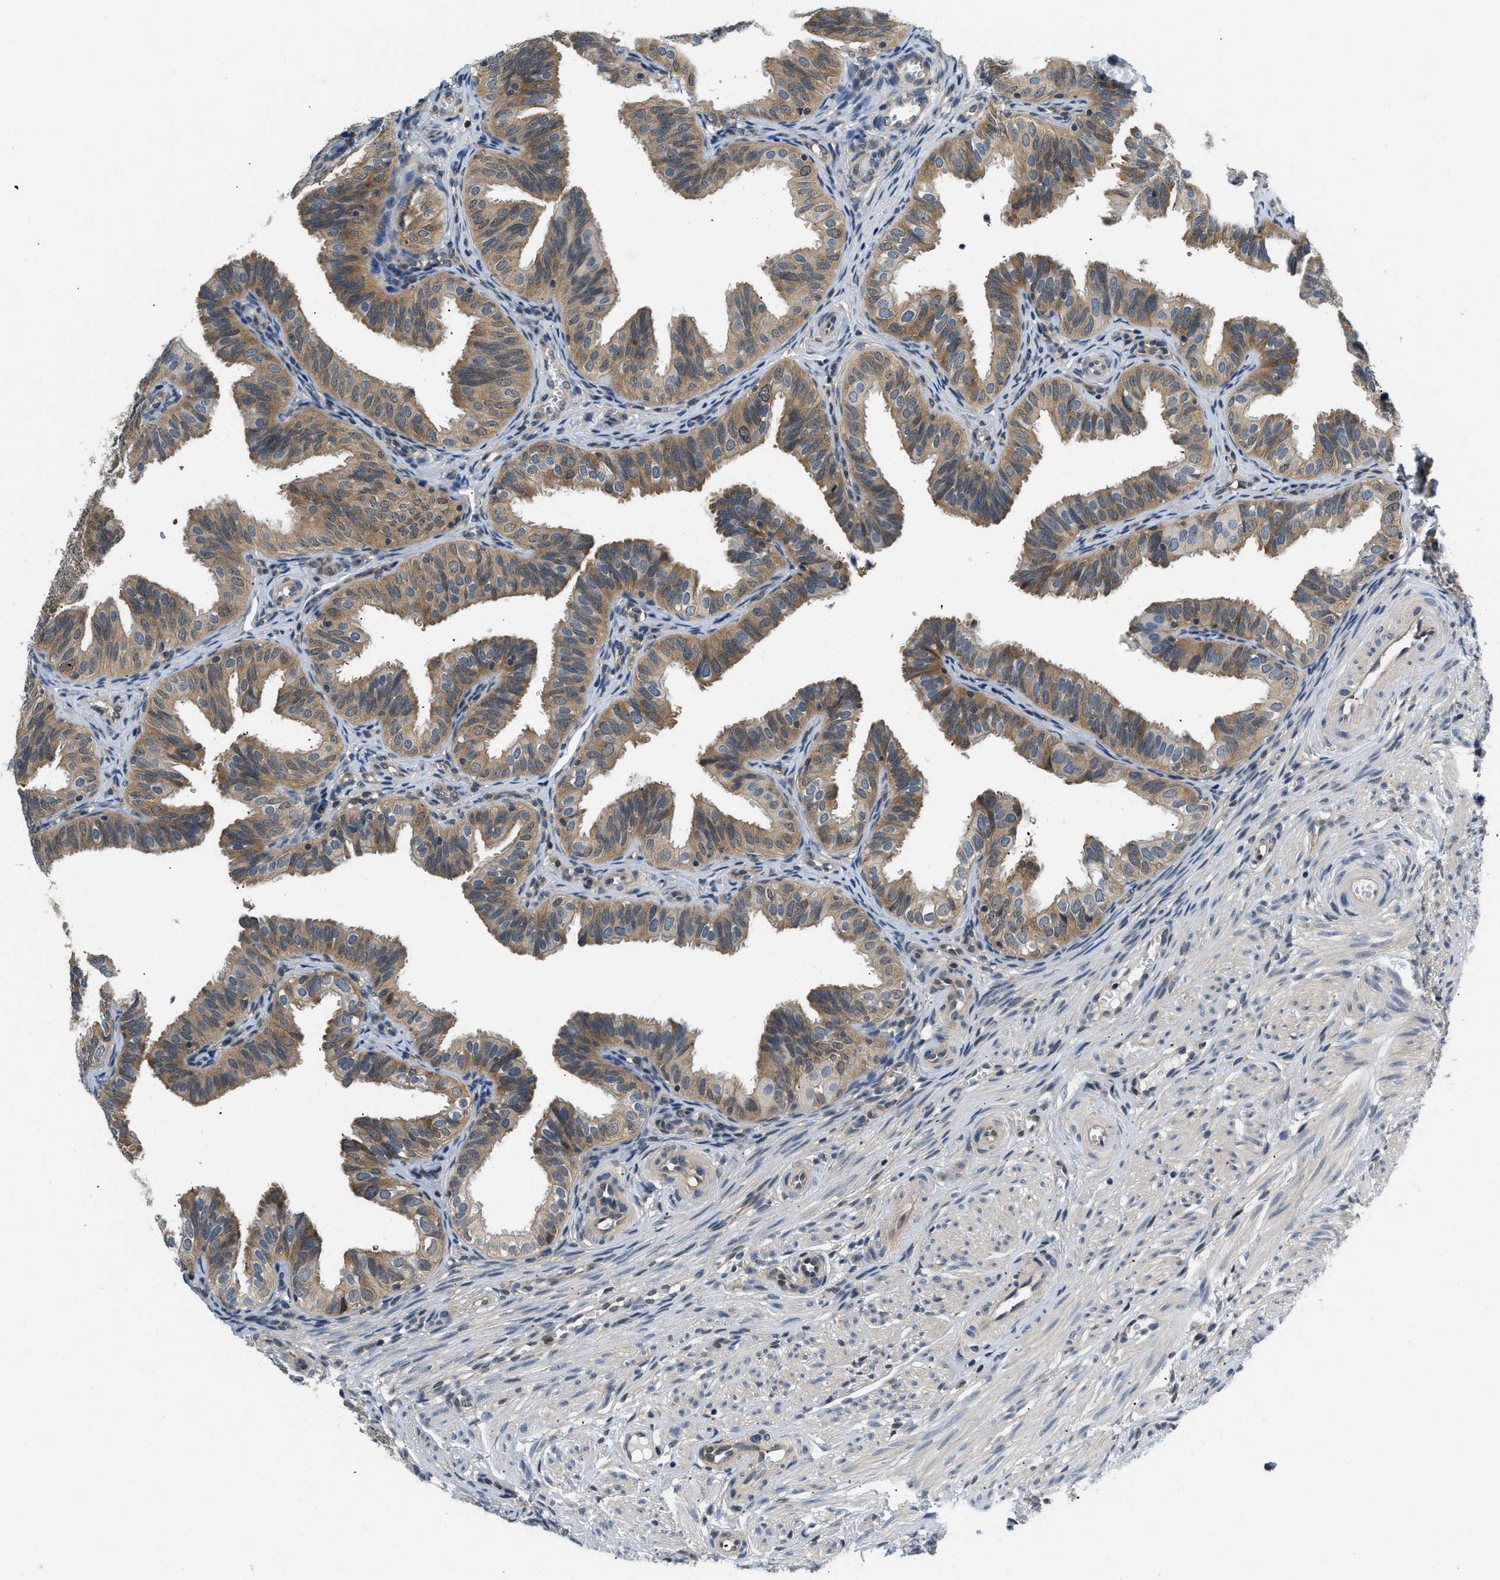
{"staining": {"intensity": "moderate", "quantity": ">75%", "location": "cytoplasmic/membranous"}, "tissue": "fallopian tube", "cell_type": "Glandular cells", "image_type": "normal", "snomed": [{"axis": "morphology", "description": "Normal tissue, NOS"}, {"axis": "topography", "description": "Fallopian tube"}], "caption": "Unremarkable fallopian tube was stained to show a protein in brown. There is medium levels of moderate cytoplasmic/membranous staining in about >75% of glandular cells. Nuclei are stained in blue.", "gene": "EIF4EBP2", "patient": {"sex": "female", "age": 35}}